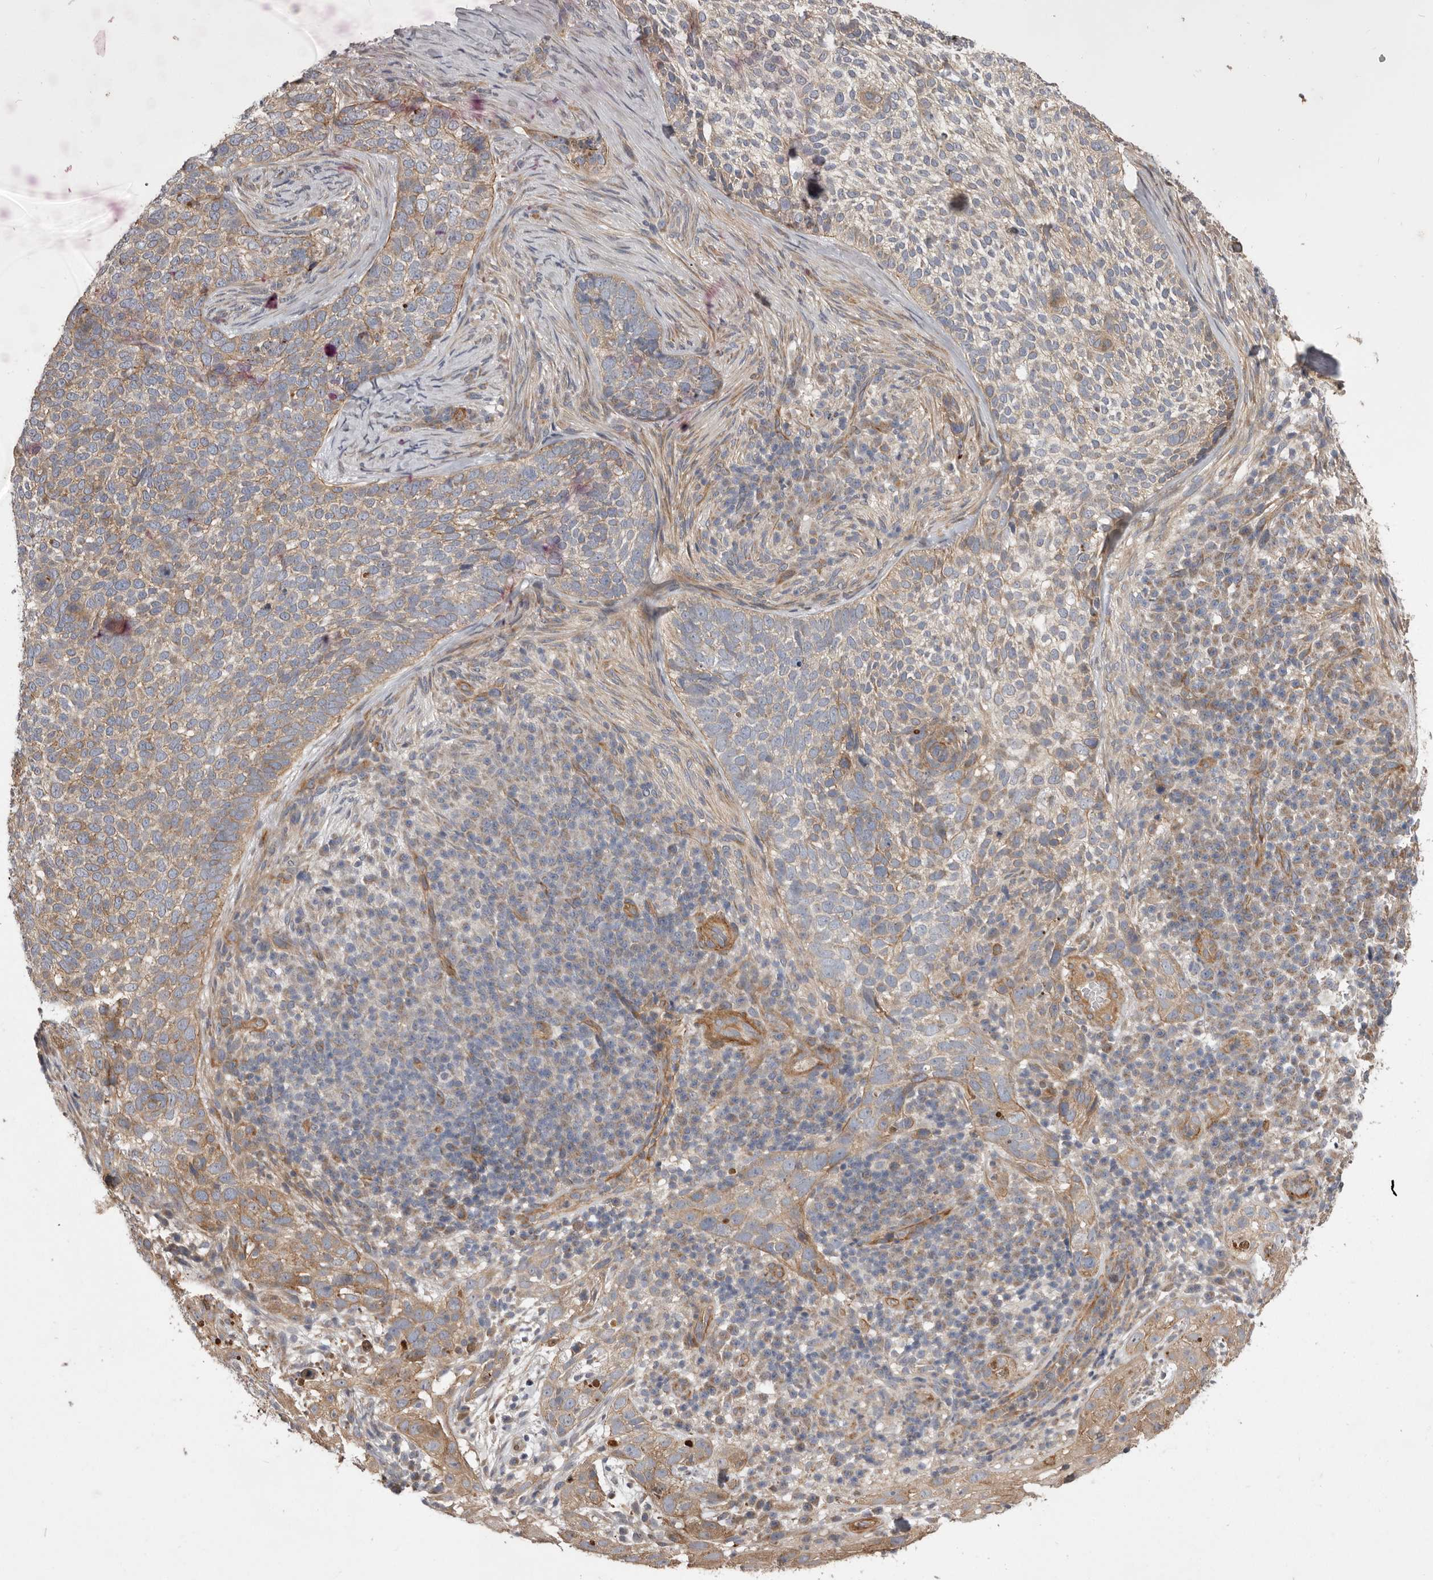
{"staining": {"intensity": "weak", "quantity": ">75%", "location": "cytoplasmic/membranous"}, "tissue": "skin cancer", "cell_type": "Tumor cells", "image_type": "cancer", "snomed": [{"axis": "morphology", "description": "Basal cell carcinoma"}, {"axis": "topography", "description": "Skin"}], "caption": "This micrograph reveals immunohistochemistry (IHC) staining of skin basal cell carcinoma, with low weak cytoplasmic/membranous expression in about >75% of tumor cells.", "gene": "VPS45", "patient": {"sex": "female", "age": 64}}